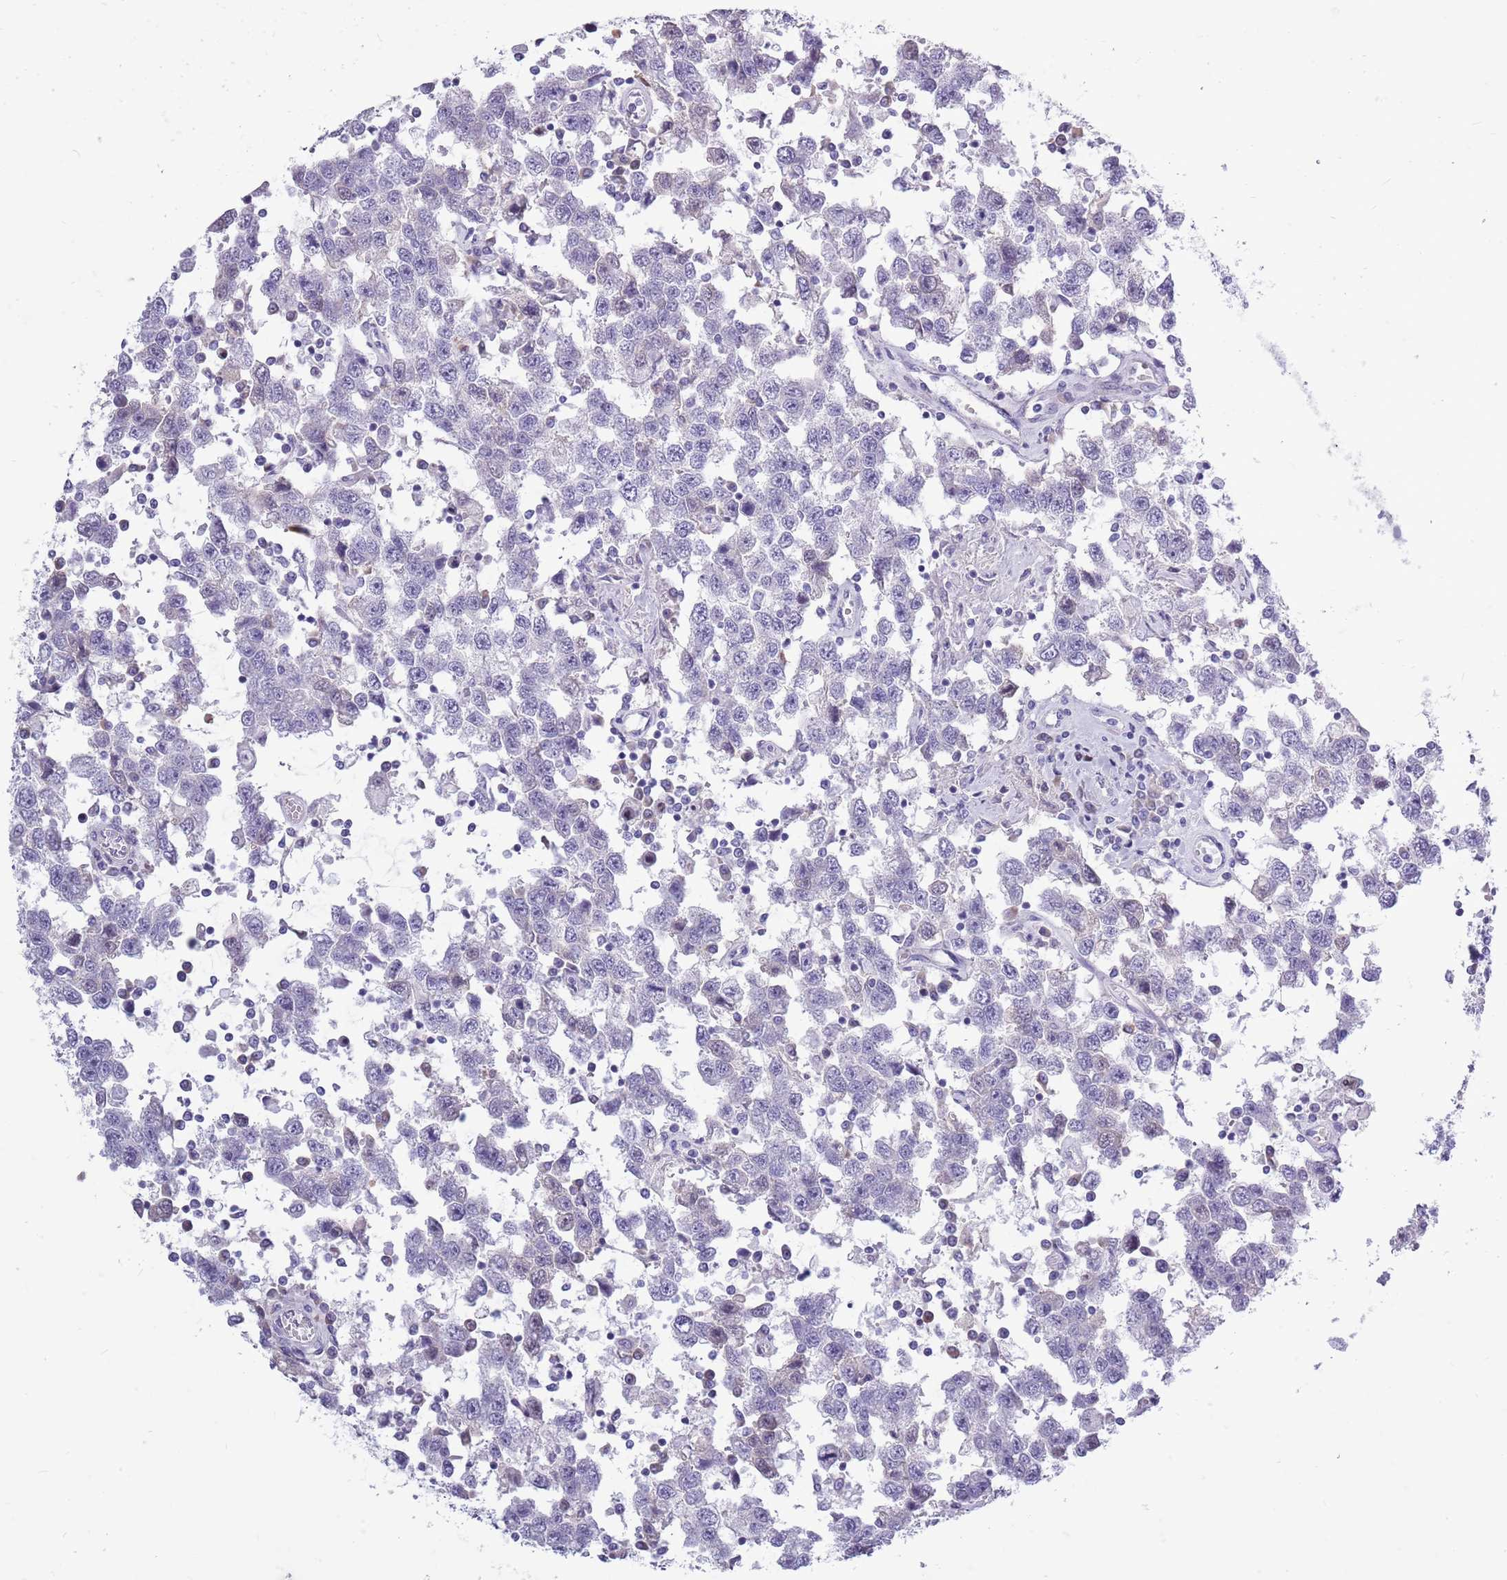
{"staining": {"intensity": "negative", "quantity": "none", "location": "none"}, "tissue": "testis cancer", "cell_type": "Tumor cells", "image_type": "cancer", "snomed": [{"axis": "morphology", "description": "Seminoma, NOS"}, {"axis": "topography", "description": "Testis"}], "caption": "This is an immunohistochemistry image of human testis cancer. There is no positivity in tumor cells.", "gene": "ZNF425", "patient": {"sex": "male", "age": 41}}